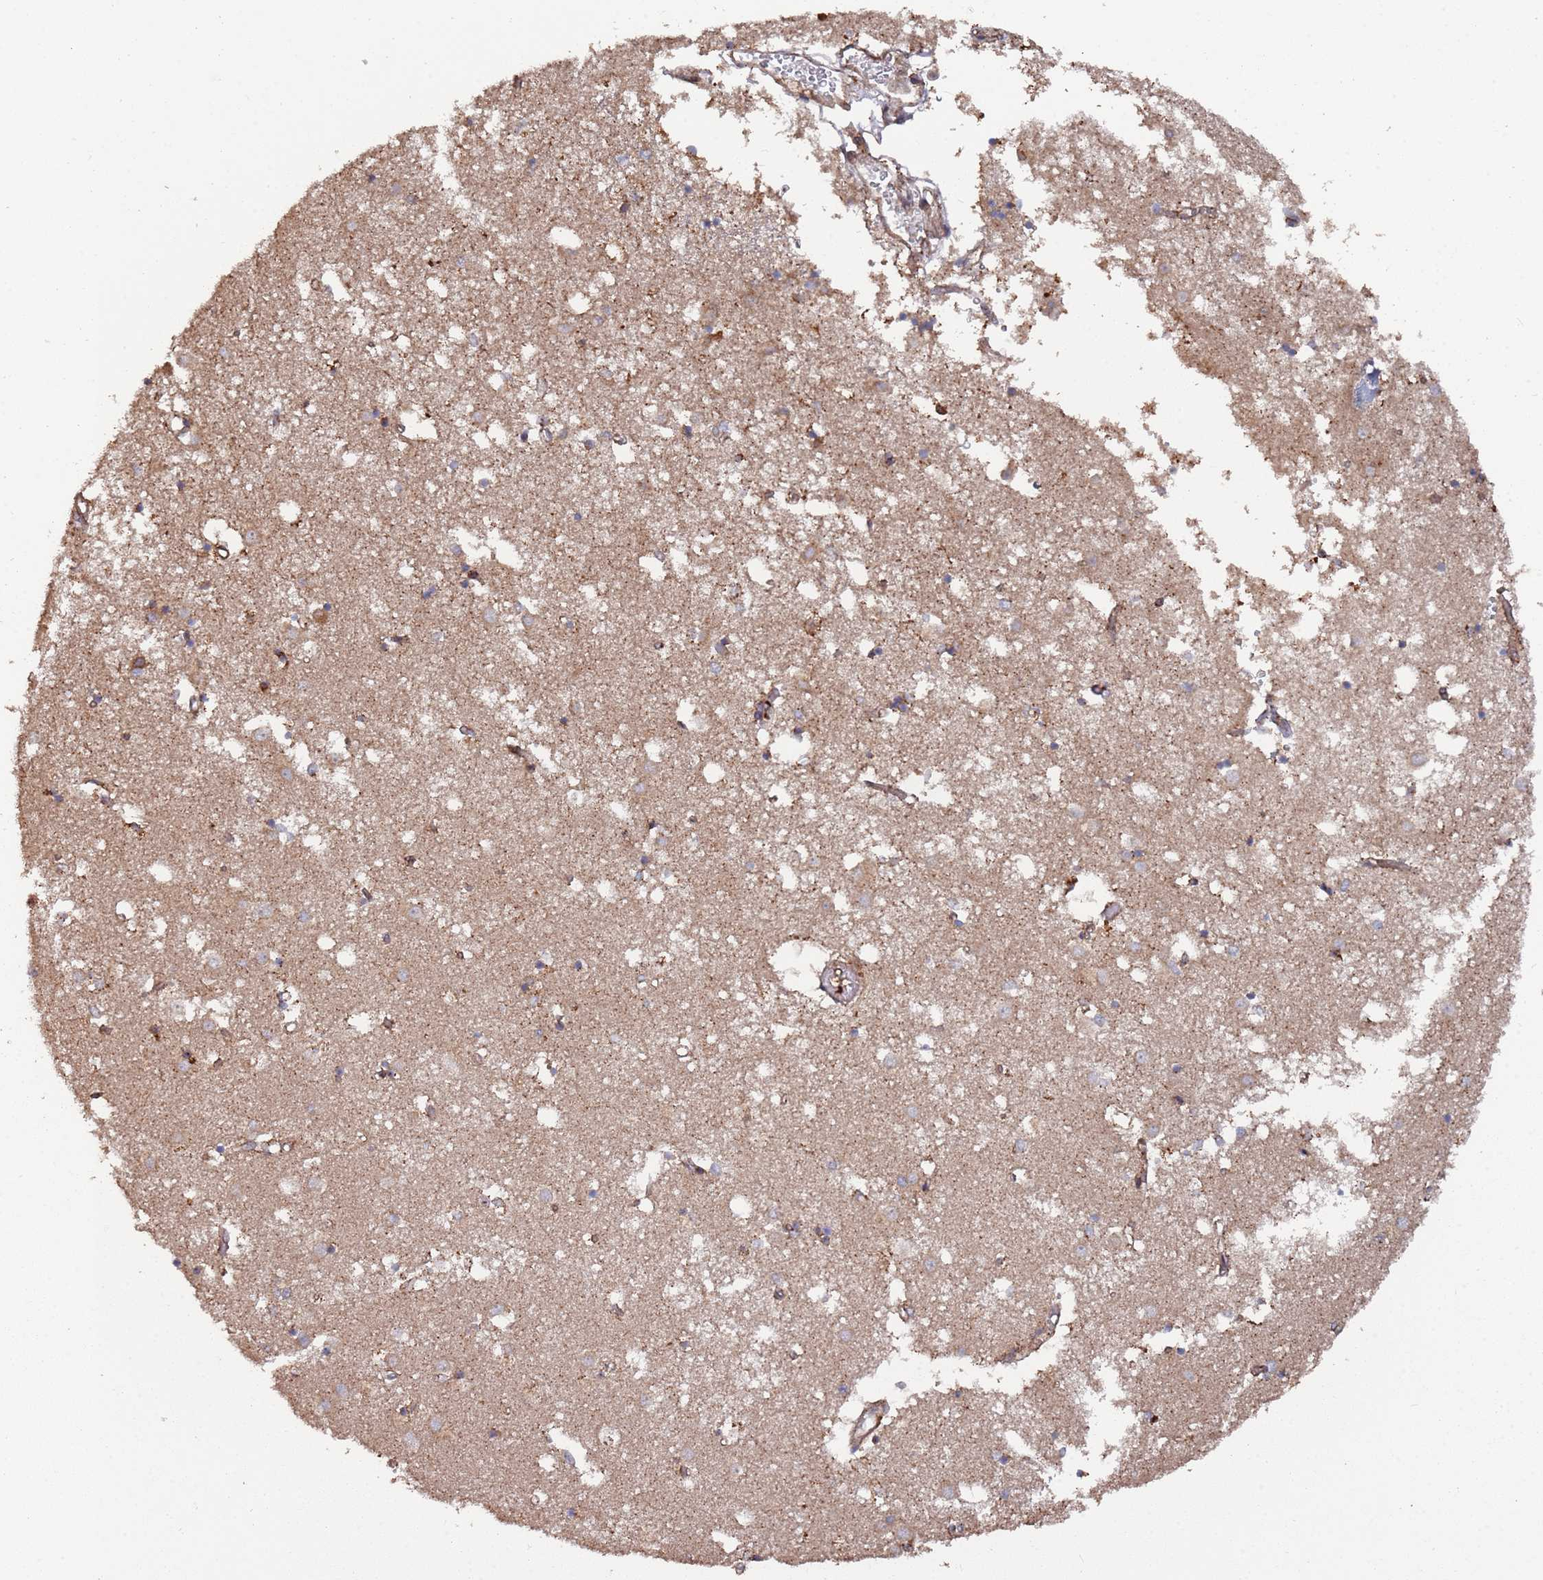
{"staining": {"intensity": "moderate", "quantity": "25%-75%", "location": "cytoplasmic/membranous"}, "tissue": "caudate", "cell_type": "Glial cells", "image_type": "normal", "snomed": [{"axis": "morphology", "description": "Normal tissue, NOS"}, {"axis": "topography", "description": "Lateral ventricle wall"}], "caption": "About 25%-75% of glial cells in normal caudate demonstrate moderate cytoplasmic/membranous protein expression as visualized by brown immunohistochemical staining.", "gene": "LACC1", "patient": {"sex": "male", "age": 70}}